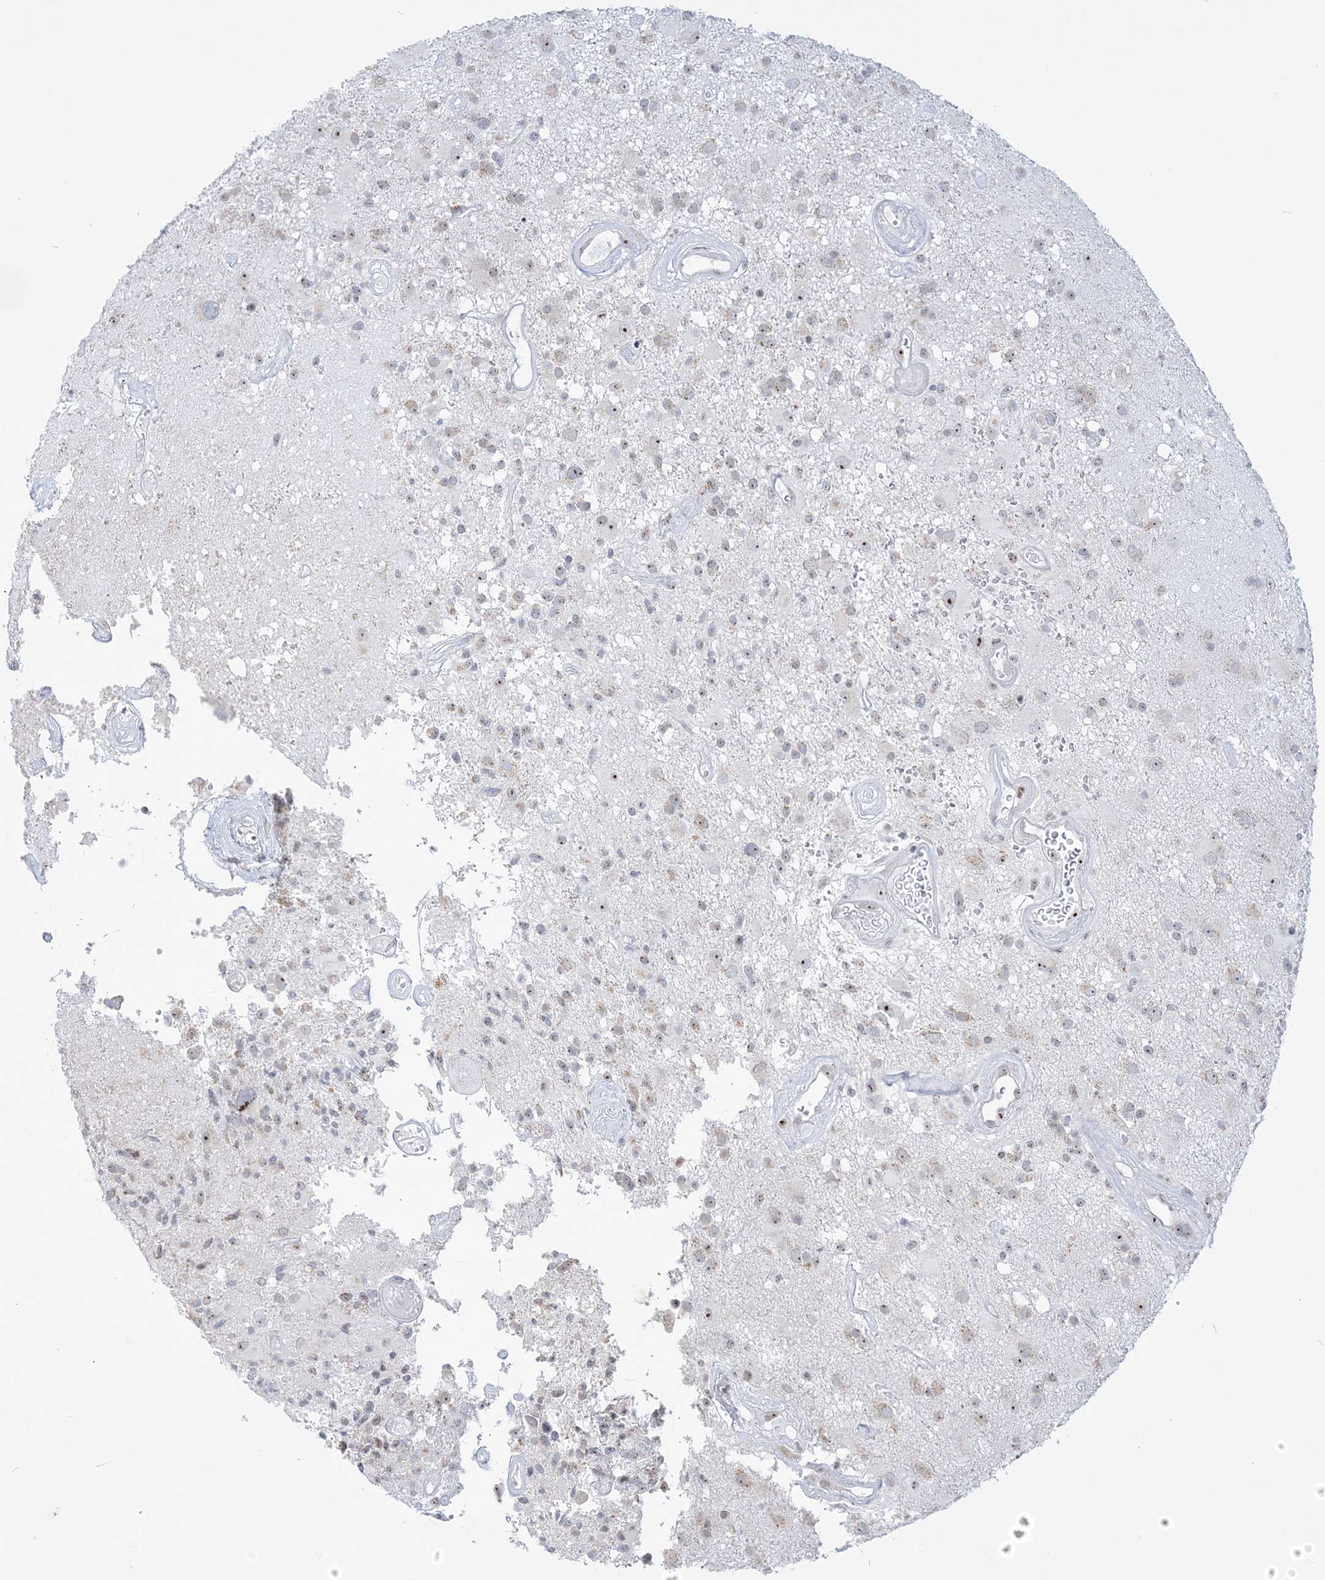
{"staining": {"intensity": "moderate", "quantity": "<25%", "location": "nuclear"}, "tissue": "glioma", "cell_type": "Tumor cells", "image_type": "cancer", "snomed": [{"axis": "morphology", "description": "Glioma, malignant, High grade"}, {"axis": "morphology", "description": "Glioblastoma, NOS"}, {"axis": "topography", "description": "Brain"}], "caption": "Malignant glioma (high-grade) stained with immunohistochemistry demonstrates moderate nuclear positivity in approximately <25% of tumor cells.", "gene": "DDX21", "patient": {"sex": "male", "age": 60}}